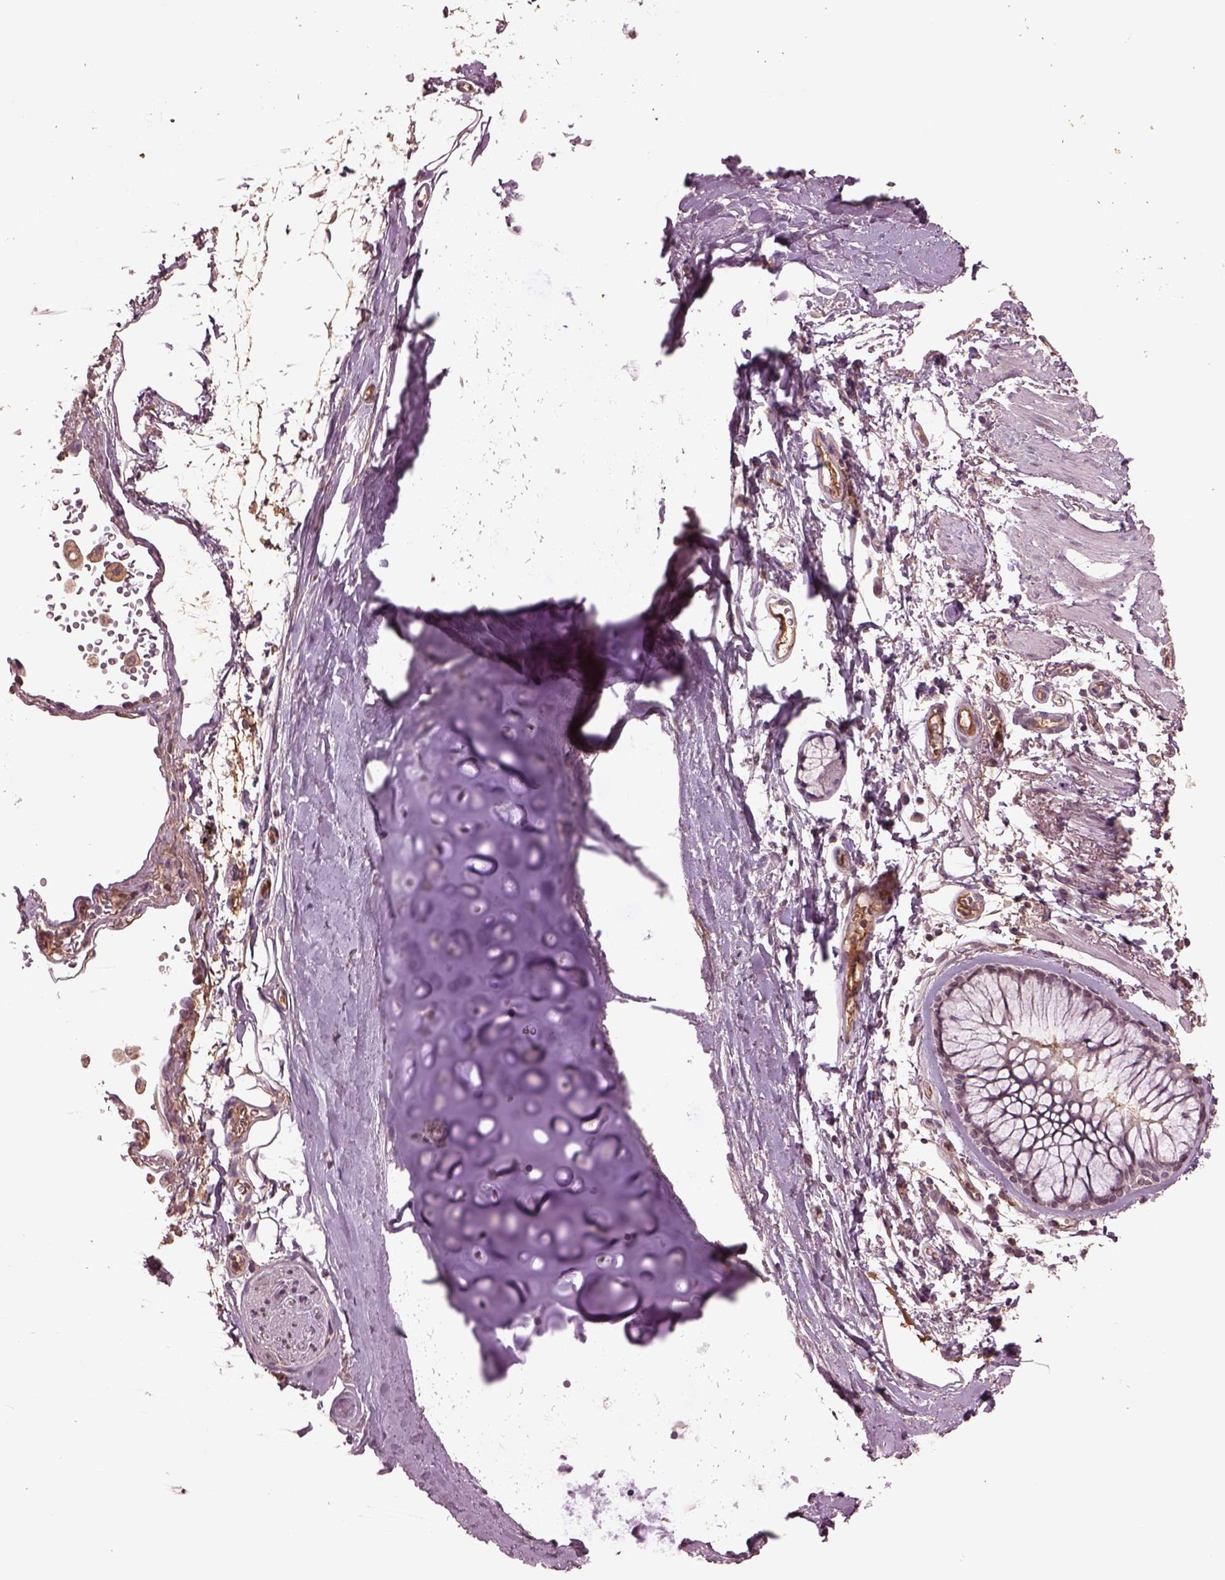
{"staining": {"intensity": "negative", "quantity": "none", "location": "none"}, "tissue": "bronchus", "cell_type": "Respiratory epithelial cells", "image_type": "normal", "snomed": [{"axis": "morphology", "description": "Normal tissue, NOS"}, {"axis": "morphology", "description": "Squamous cell carcinoma, NOS"}, {"axis": "topography", "description": "Cartilage tissue"}, {"axis": "topography", "description": "Bronchus"}], "caption": "A high-resolution histopathology image shows immunohistochemistry staining of normal bronchus, which demonstrates no significant expression in respiratory epithelial cells.", "gene": "PTX4", "patient": {"sex": "male", "age": 72}}